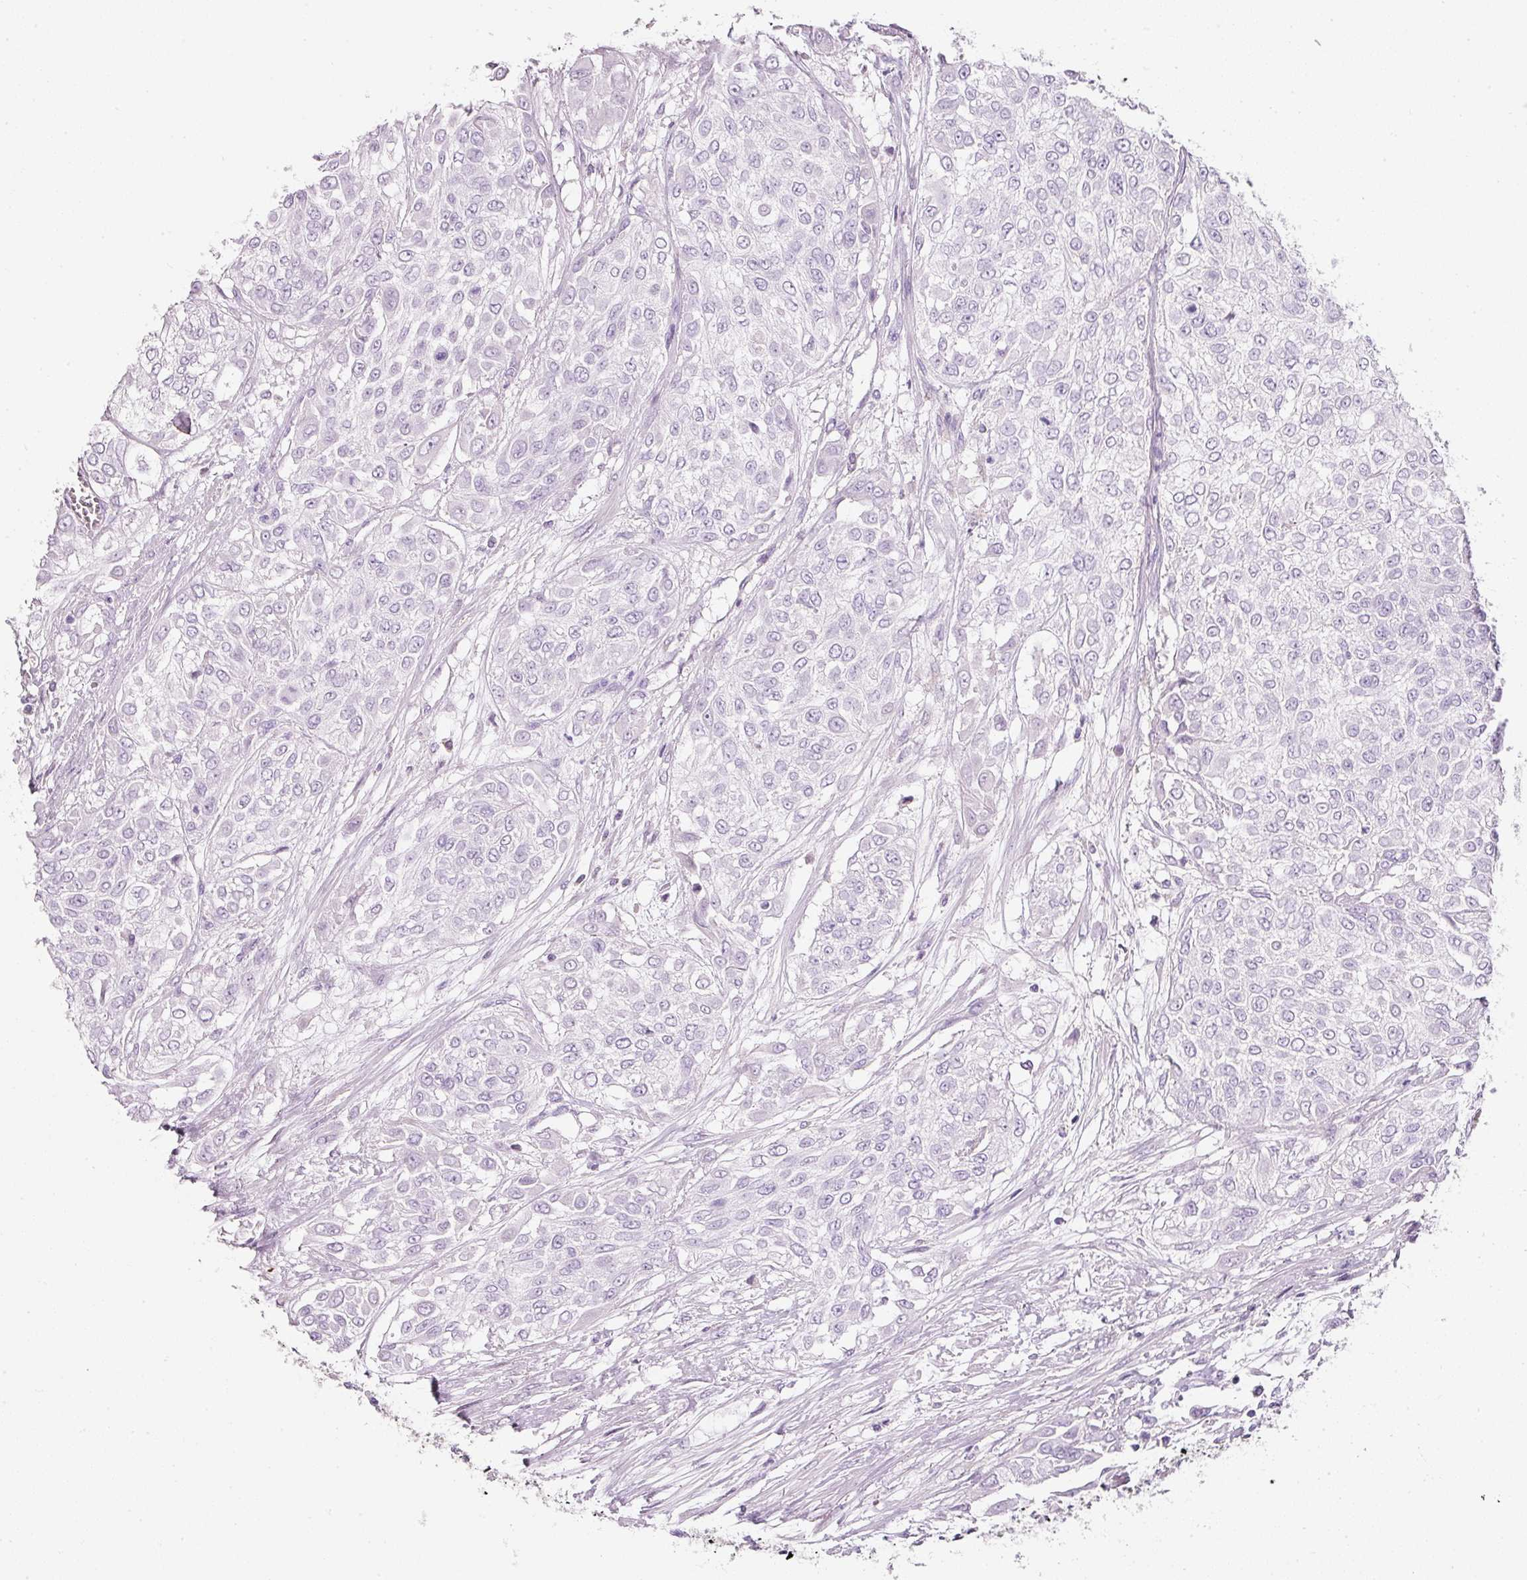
{"staining": {"intensity": "negative", "quantity": "none", "location": "none"}, "tissue": "urothelial cancer", "cell_type": "Tumor cells", "image_type": "cancer", "snomed": [{"axis": "morphology", "description": "Urothelial carcinoma, High grade"}, {"axis": "topography", "description": "Urinary bladder"}], "caption": "The IHC photomicrograph has no significant staining in tumor cells of urothelial carcinoma (high-grade) tissue.", "gene": "DNM1", "patient": {"sex": "male", "age": 57}}